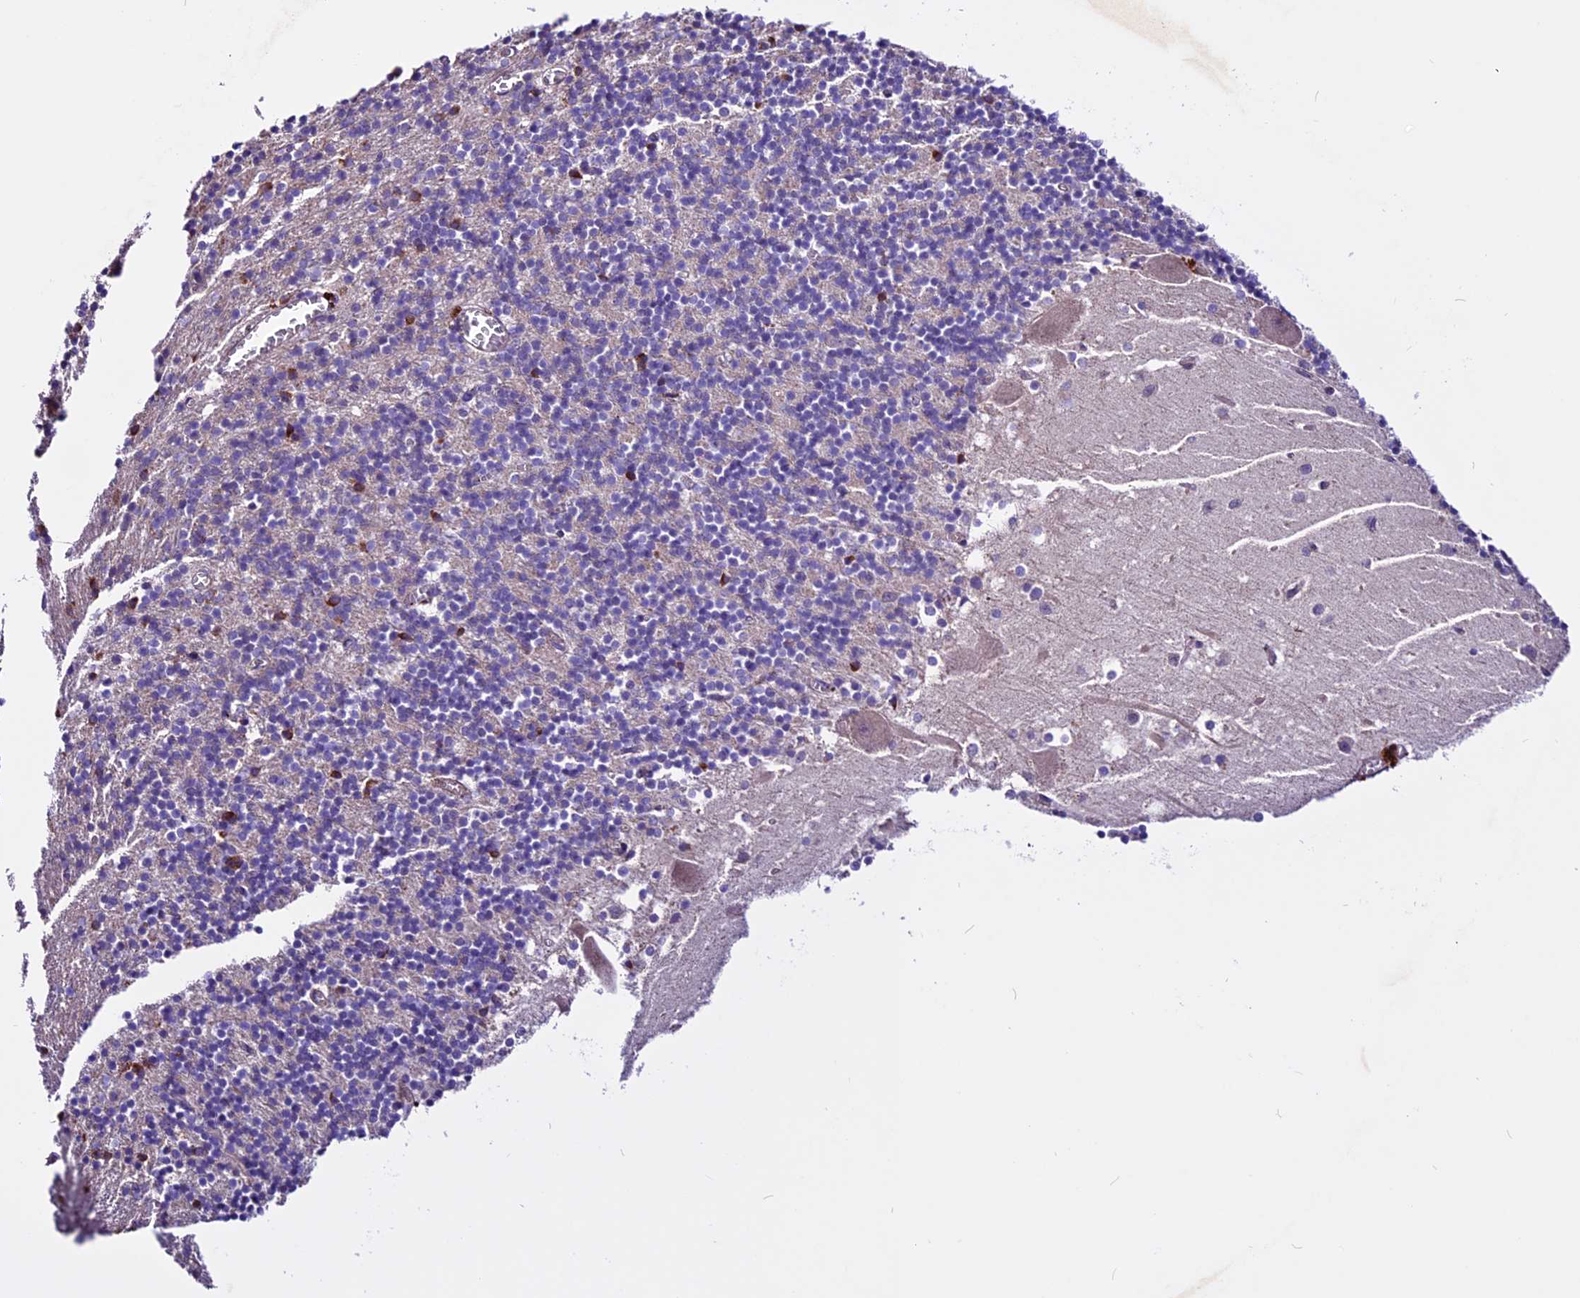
{"staining": {"intensity": "negative", "quantity": "none", "location": "none"}, "tissue": "cerebellum", "cell_type": "Cells in granular layer", "image_type": "normal", "snomed": [{"axis": "morphology", "description": "Normal tissue, NOS"}, {"axis": "topography", "description": "Cerebellum"}], "caption": "This is an immunohistochemistry (IHC) histopathology image of benign human cerebellum. There is no staining in cells in granular layer.", "gene": "RINL", "patient": {"sex": "male", "age": 54}}